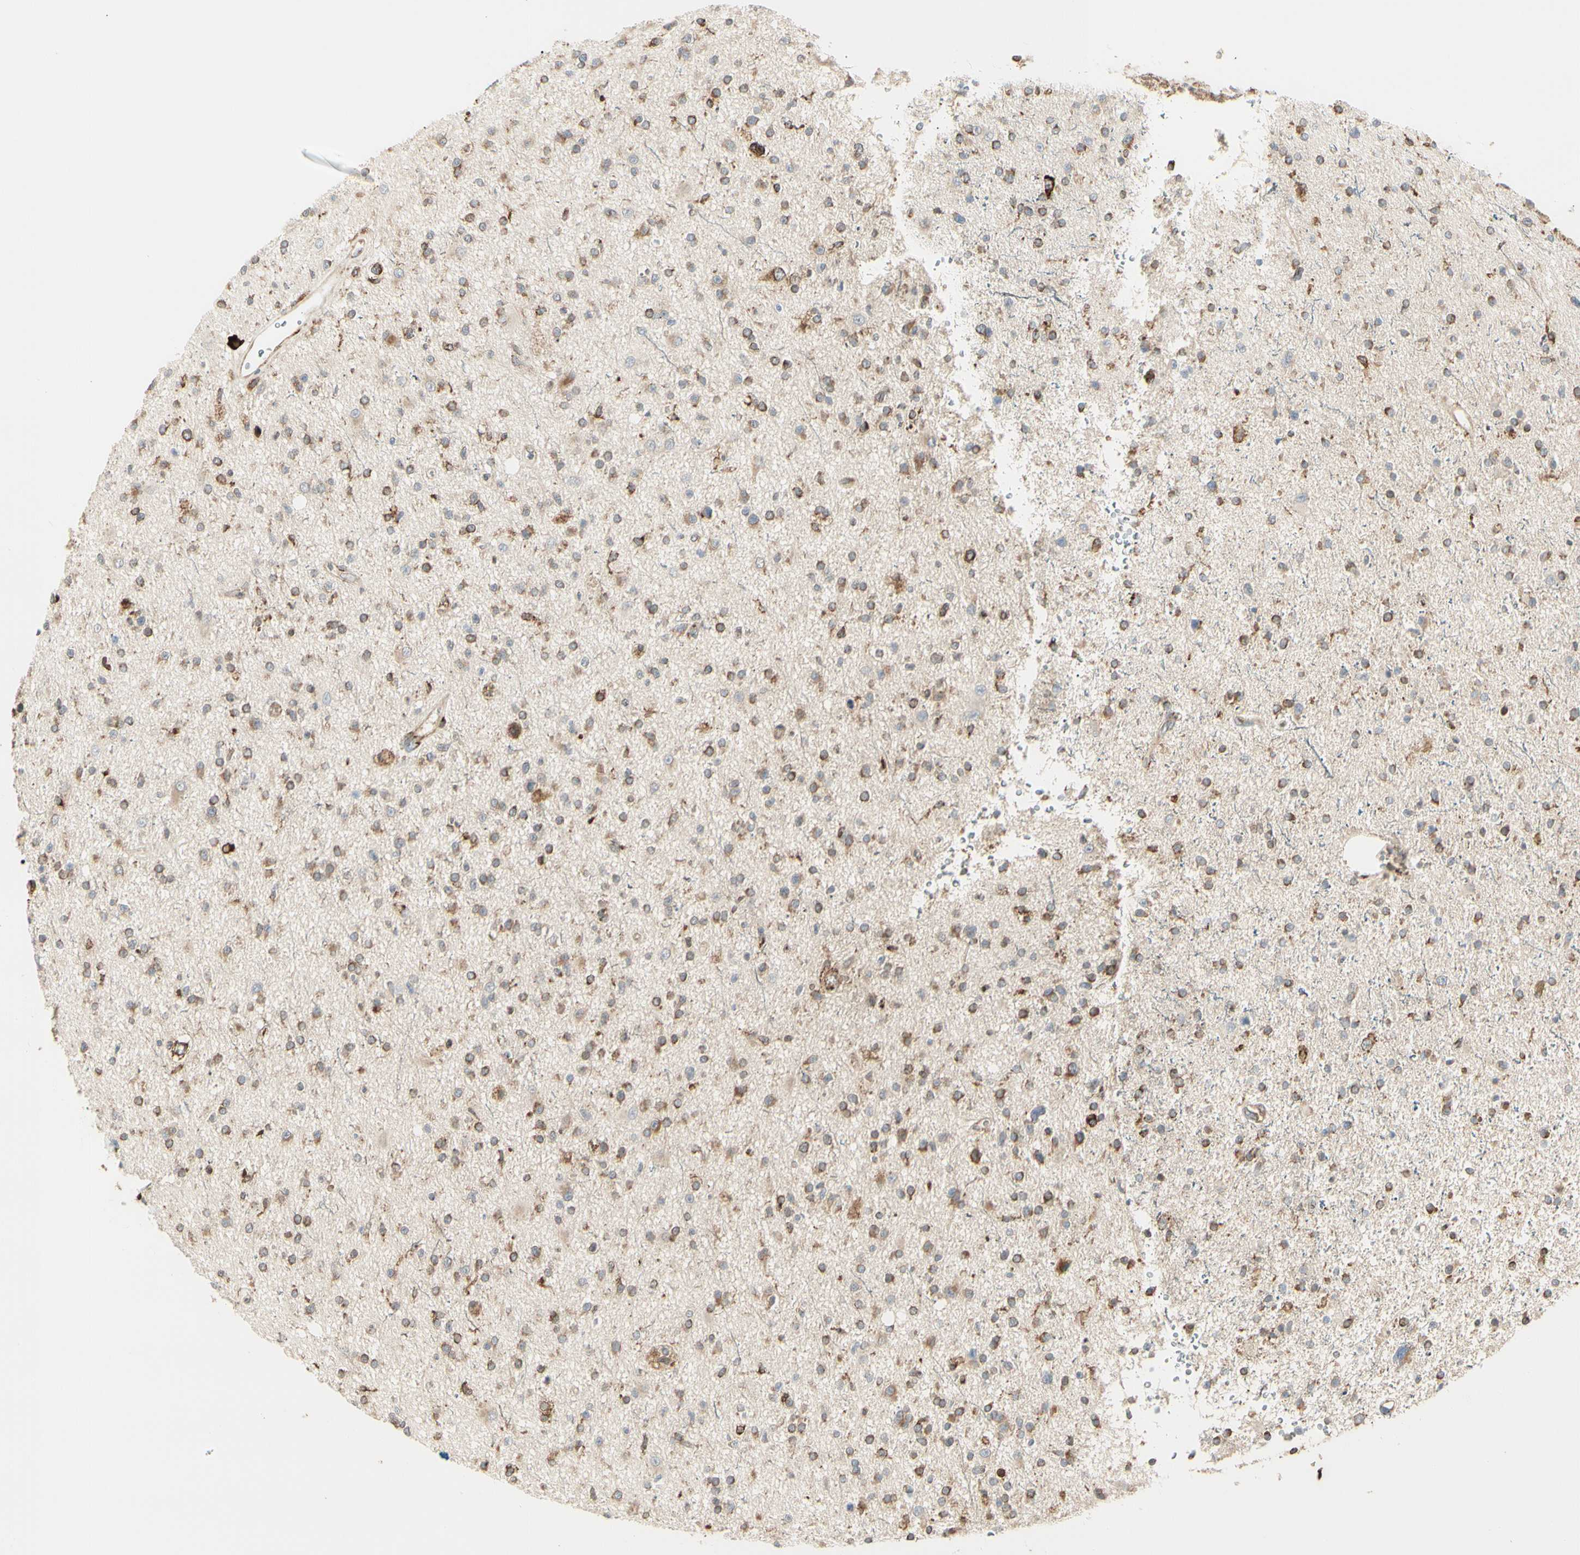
{"staining": {"intensity": "moderate", "quantity": ">75%", "location": "cytoplasmic/membranous"}, "tissue": "glioma", "cell_type": "Tumor cells", "image_type": "cancer", "snomed": [{"axis": "morphology", "description": "Glioma, malignant, High grade"}, {"axis": "topography", "description": "Brain"}], "caption": "Immunohistochemical staining of glioma displays moderate cytoplasmic/membranous protein expression in approximately >75% of tumor cells.", "gene": "HSP90B1", "patient": {"sex": "male", "age": 33}}